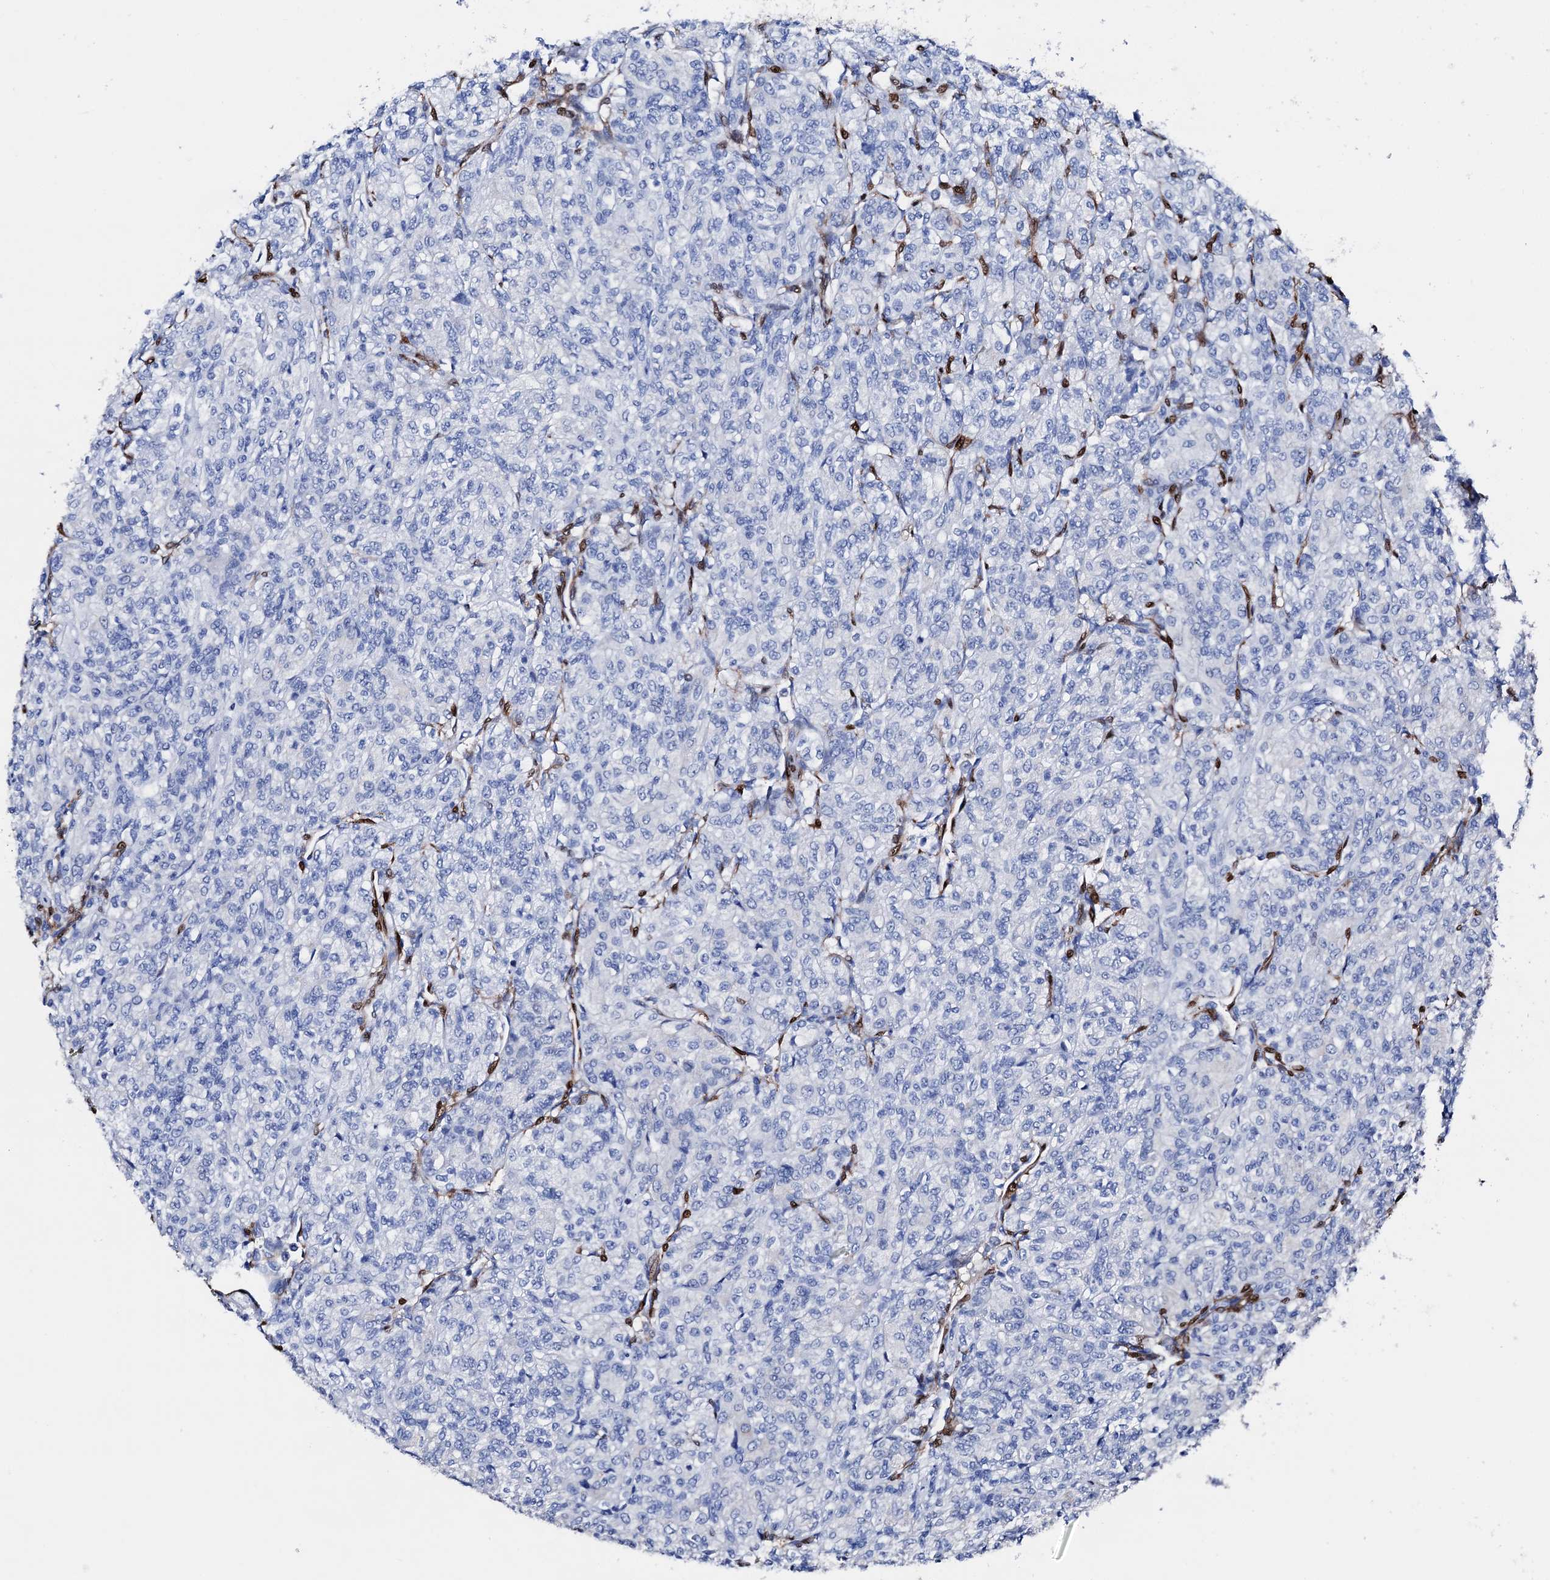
{"staining": {"intensity": "negative", "quantity": "none", "location": "none"}, "tissue": "renal cancer", "cell_type": "Tumor cells", "image_type": "cancer", "snomed": [{"axis": "morphology", "description": "Adenocarcinoma, NOS"}, {"axis": "topography", "description": "Kidney"}], "caption": "This is a photomicrograph of immunohistochemistry staining of renal cancer, which shows no positivity in tumor cells.", "gene": "NRIP2", "patient": {"sex": "male", "age": 77}}